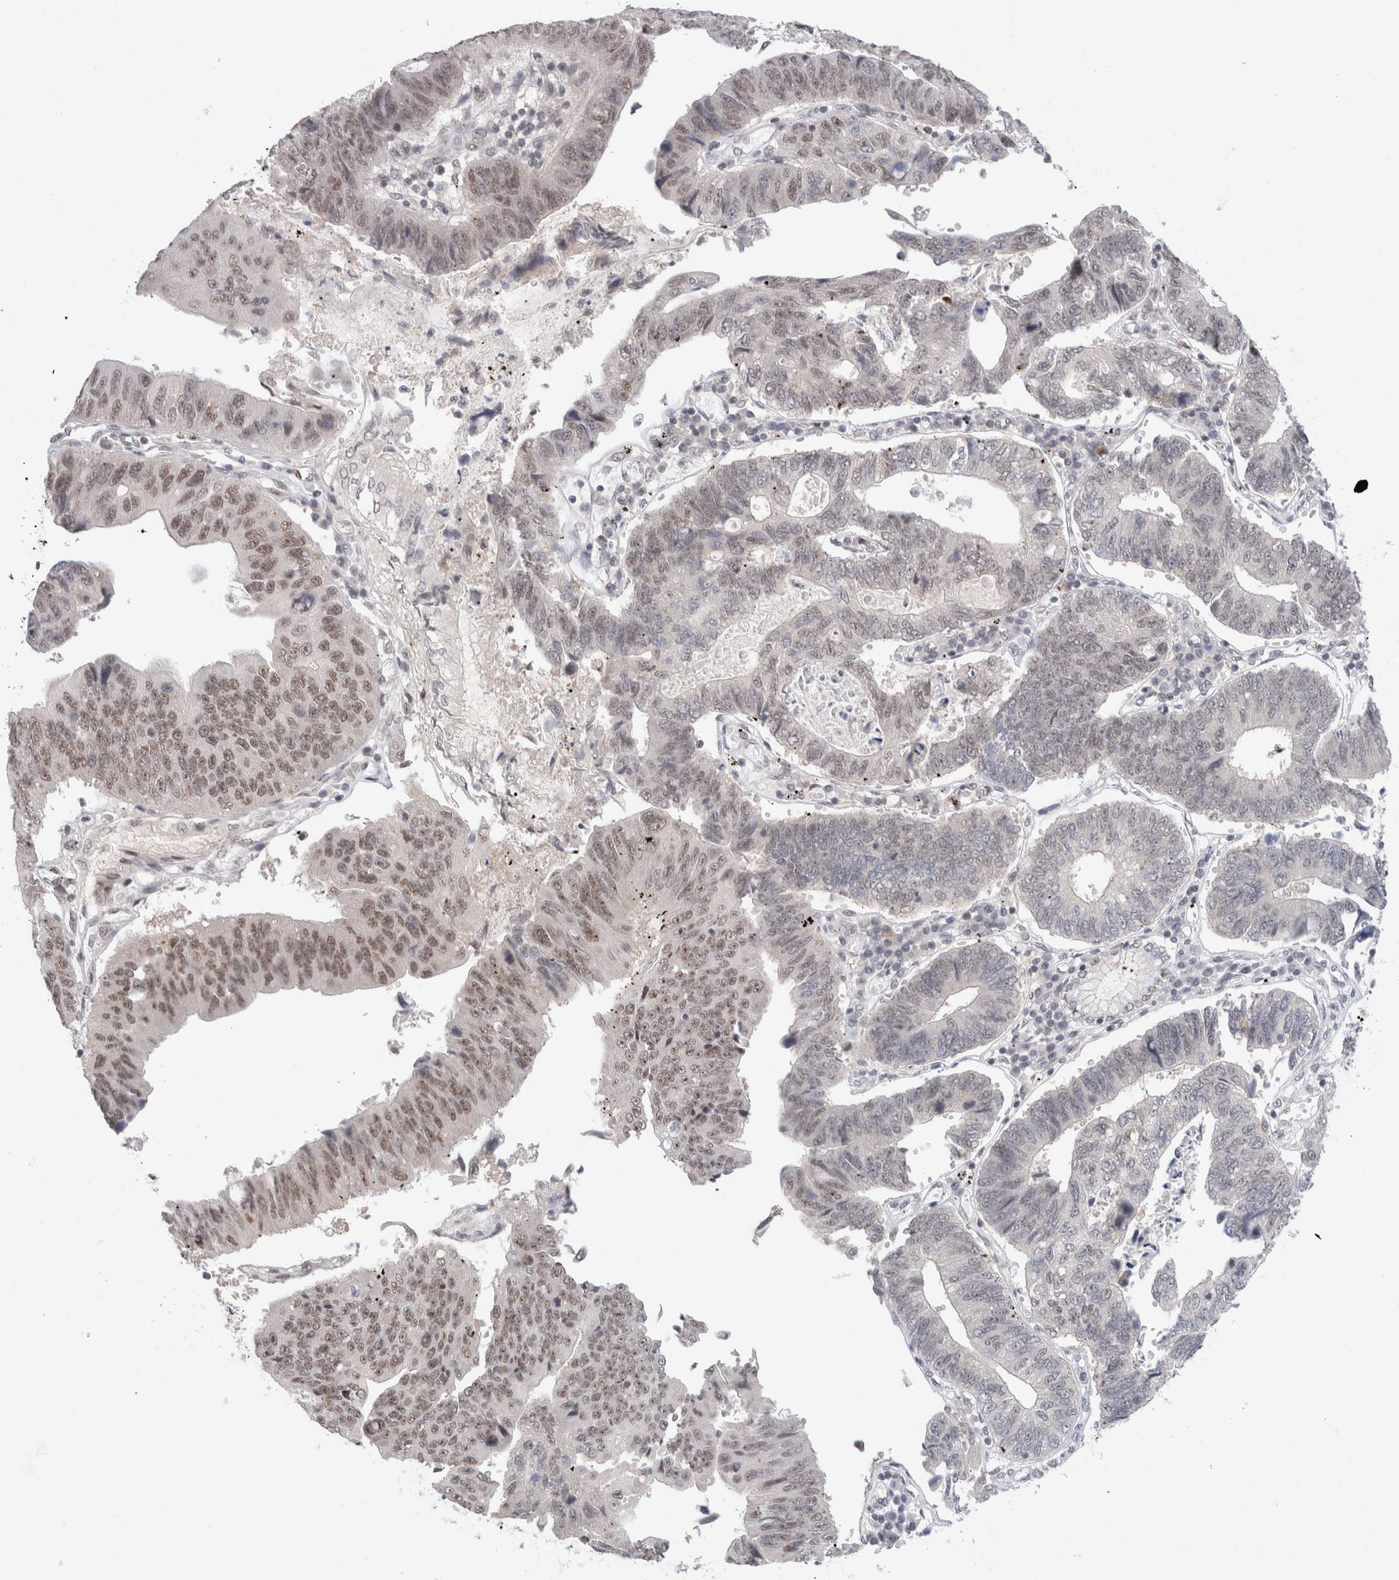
{"staining": {"intensity": "weak", "quantity": "25%-75%", "location": "nuclear"}, "tissue": "stomach cancer", "cell_type": "Tumor cells", "image_type": "cancer", "snomed": [{"axis": "morphology", "description": "Adenocarcinoma, NOS"}, {"axis": "topography", "description": "Stomach"}], "caption": "A histopathology image showing weak nuclear staining in approximately 25%-75% of tumor cells in adenocarcinoma (stomach), as visualized by brown immunohistochemical staining.", "gene": "GATAD2A", "patient": {"sex": "male", "age": 59}}